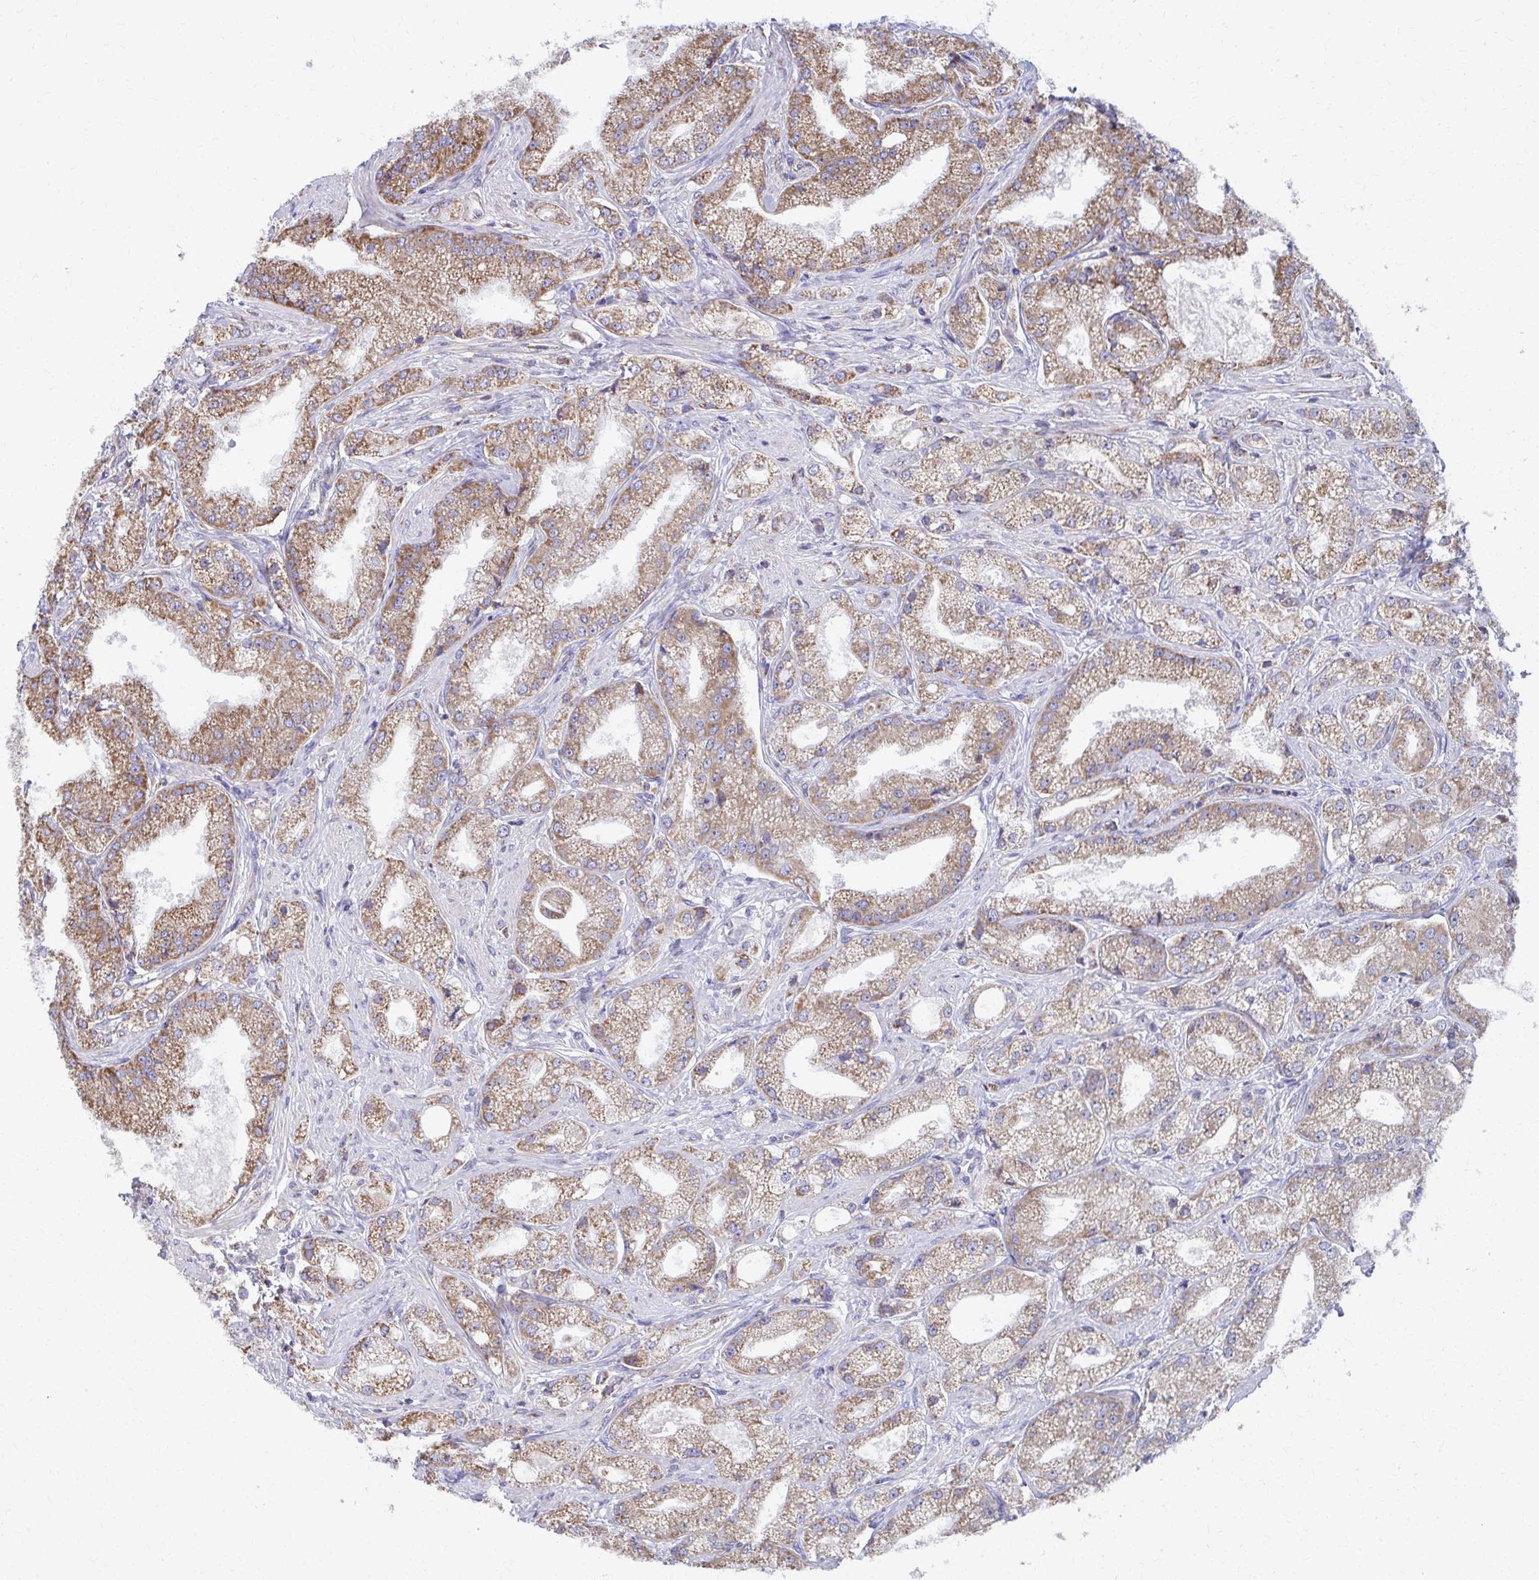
{"staining": {"intensity": "moderate", "quantity": "25%-75%", "location": "cytoplasmic/membranous"}, "tissue": "prostate cancer", "cell_type": "Tumor cells", "image_type": "cancer", "snomed": [{"axis": "morphology", "description": "Adenocarcinoma, High grade"}, {"axis": "topography", "description": "Prostate"}], "caption": "Prostate cancer stained with a brown dye displays moderate cytoplasmic/membranous positive expression in about 25%-75% of tumor cells.", "gene": "RCC1L", "patient": {"sex": "male", "age": 61}}